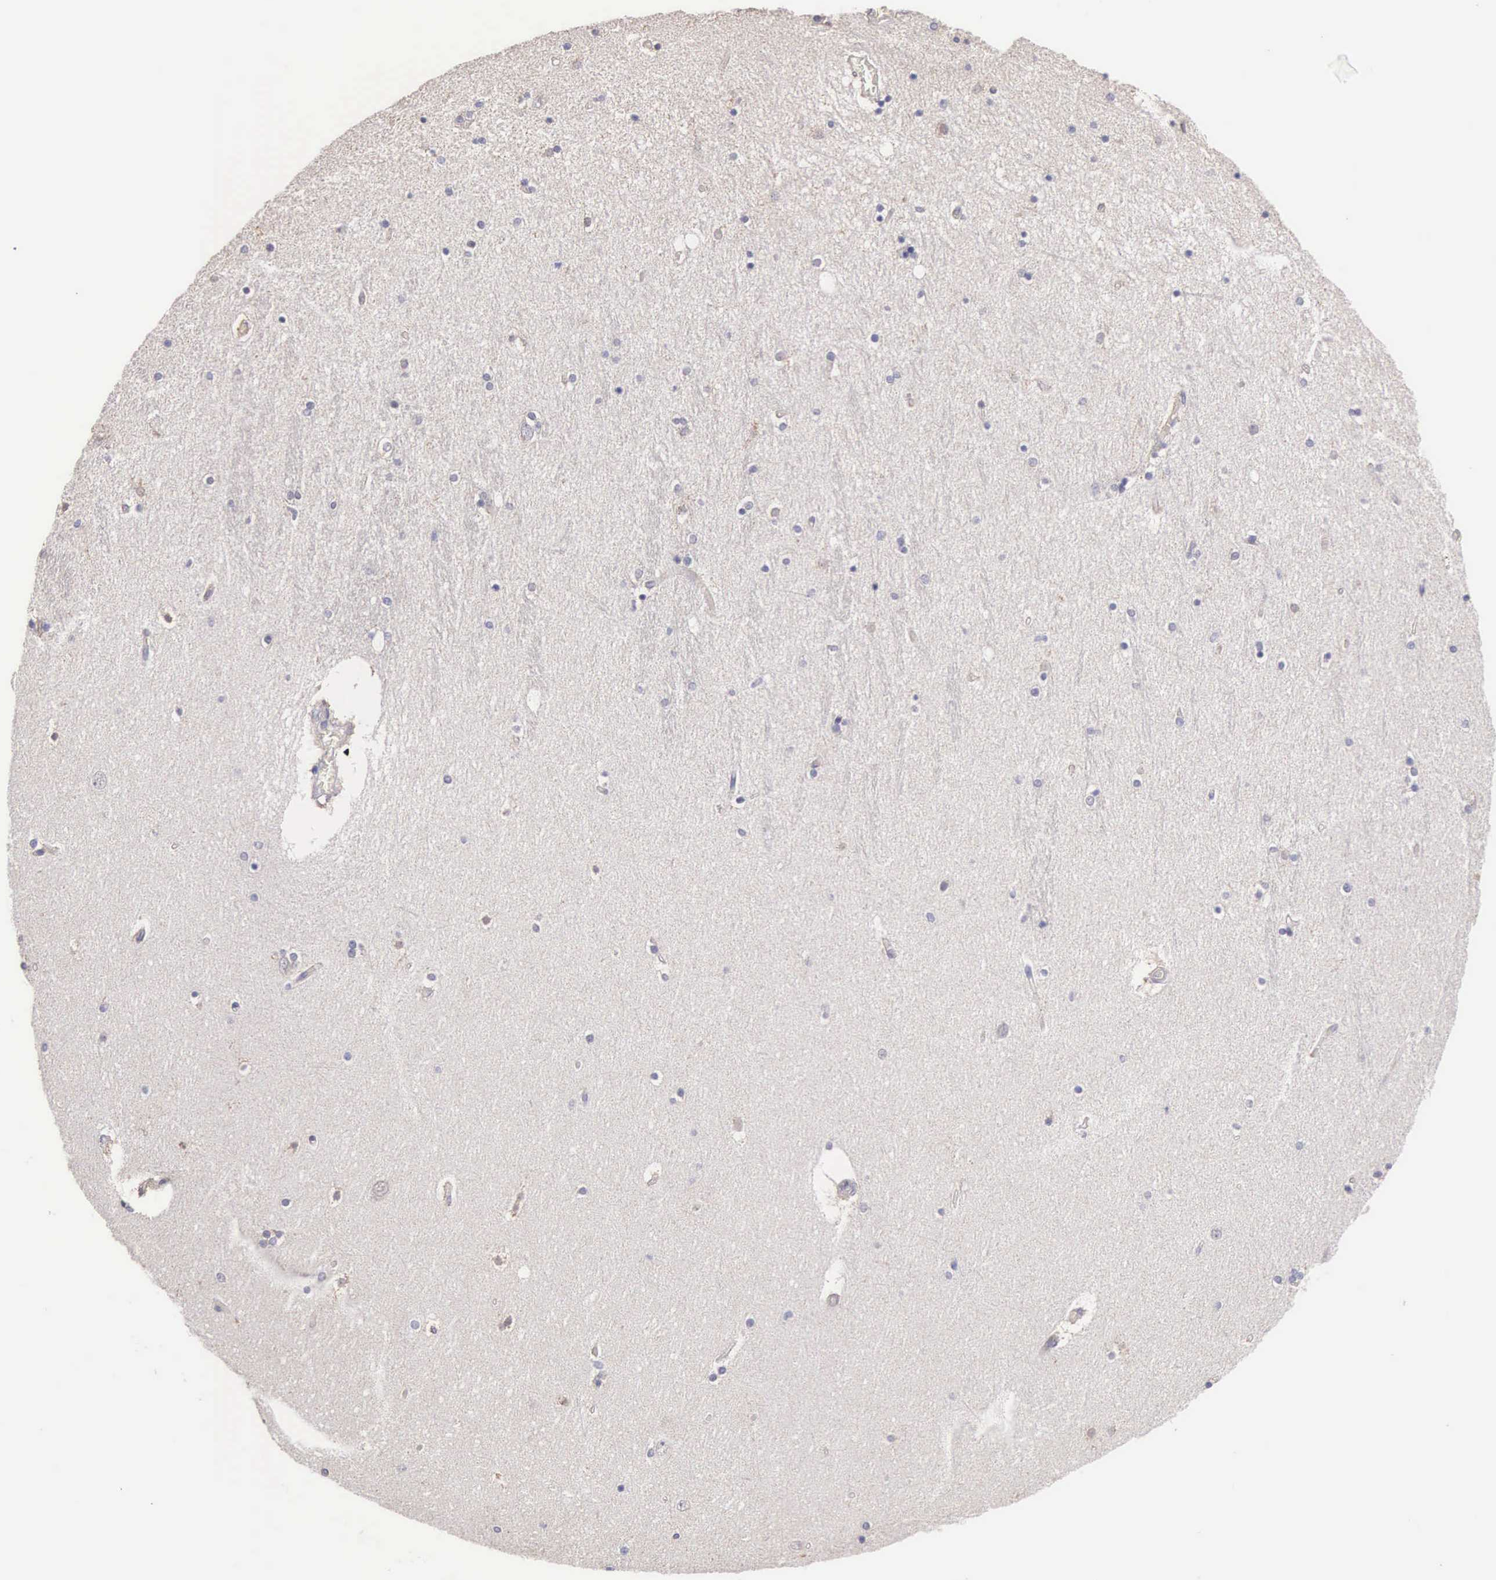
{"staining": {"intensity": "negative", "quantity": "none", "location": "none"}, "tissue": "hippocampus", "cell_type": "Glial cells", "image_type": "normal", "snomed": [{"axis": "morphology", "description": "Normal tissue, NOS"}, {"axis": "topography", "description": "Hippocampus"}], "caption": "Immunohistochemistry (IHC) histopathology image of unremarkable hippocampus stained for a protein (brown), which demonstrates no positivity in glial cells.", "gene": "PIR", "patient": {"sex": "female", "age": 54}}